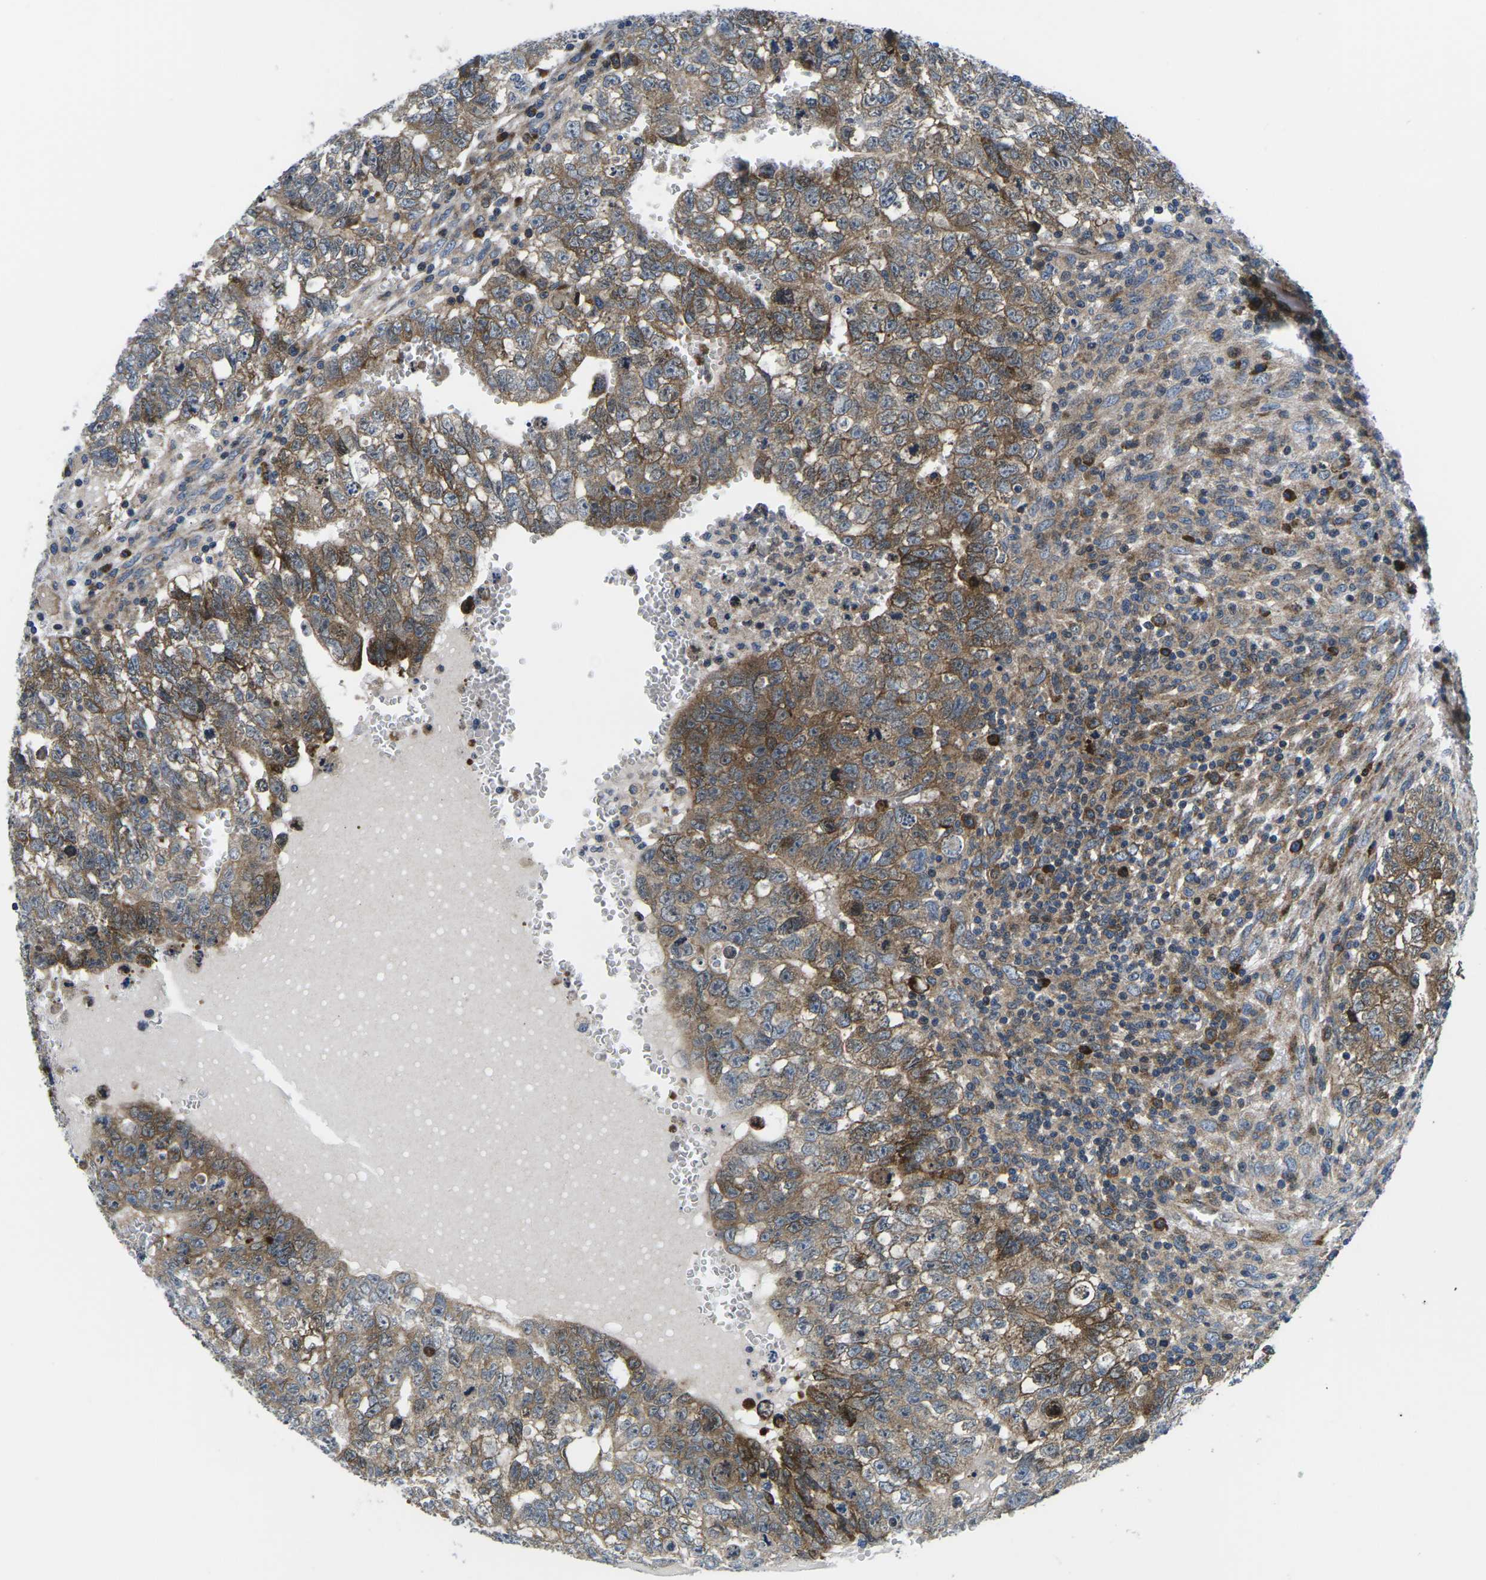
{"staining": {"intensity": "moderate", "quantity": ">75%", "location": "cytoplasmic/membranous"}, "tissue": "testis cancer", "cell_type": "Tumor cells", "image_type": "cancer", "snomed": [{"axis": "morphology", "description": "Seminoma, NOS"}, {"axis": "morphology", "description": "Carcinoma, Embryonal, NOS"}, {"axis": "topography", "description": "Testis"}], "caption": "This histopathology image shows immunohistochemistry staining of human testis cancer (seminoma), with medium moderate cytoplasmic/membranous positivity in about >75% of tumor cells.", "gene": "EIF4E", "patient": {"sex": "male", "age": 38}}